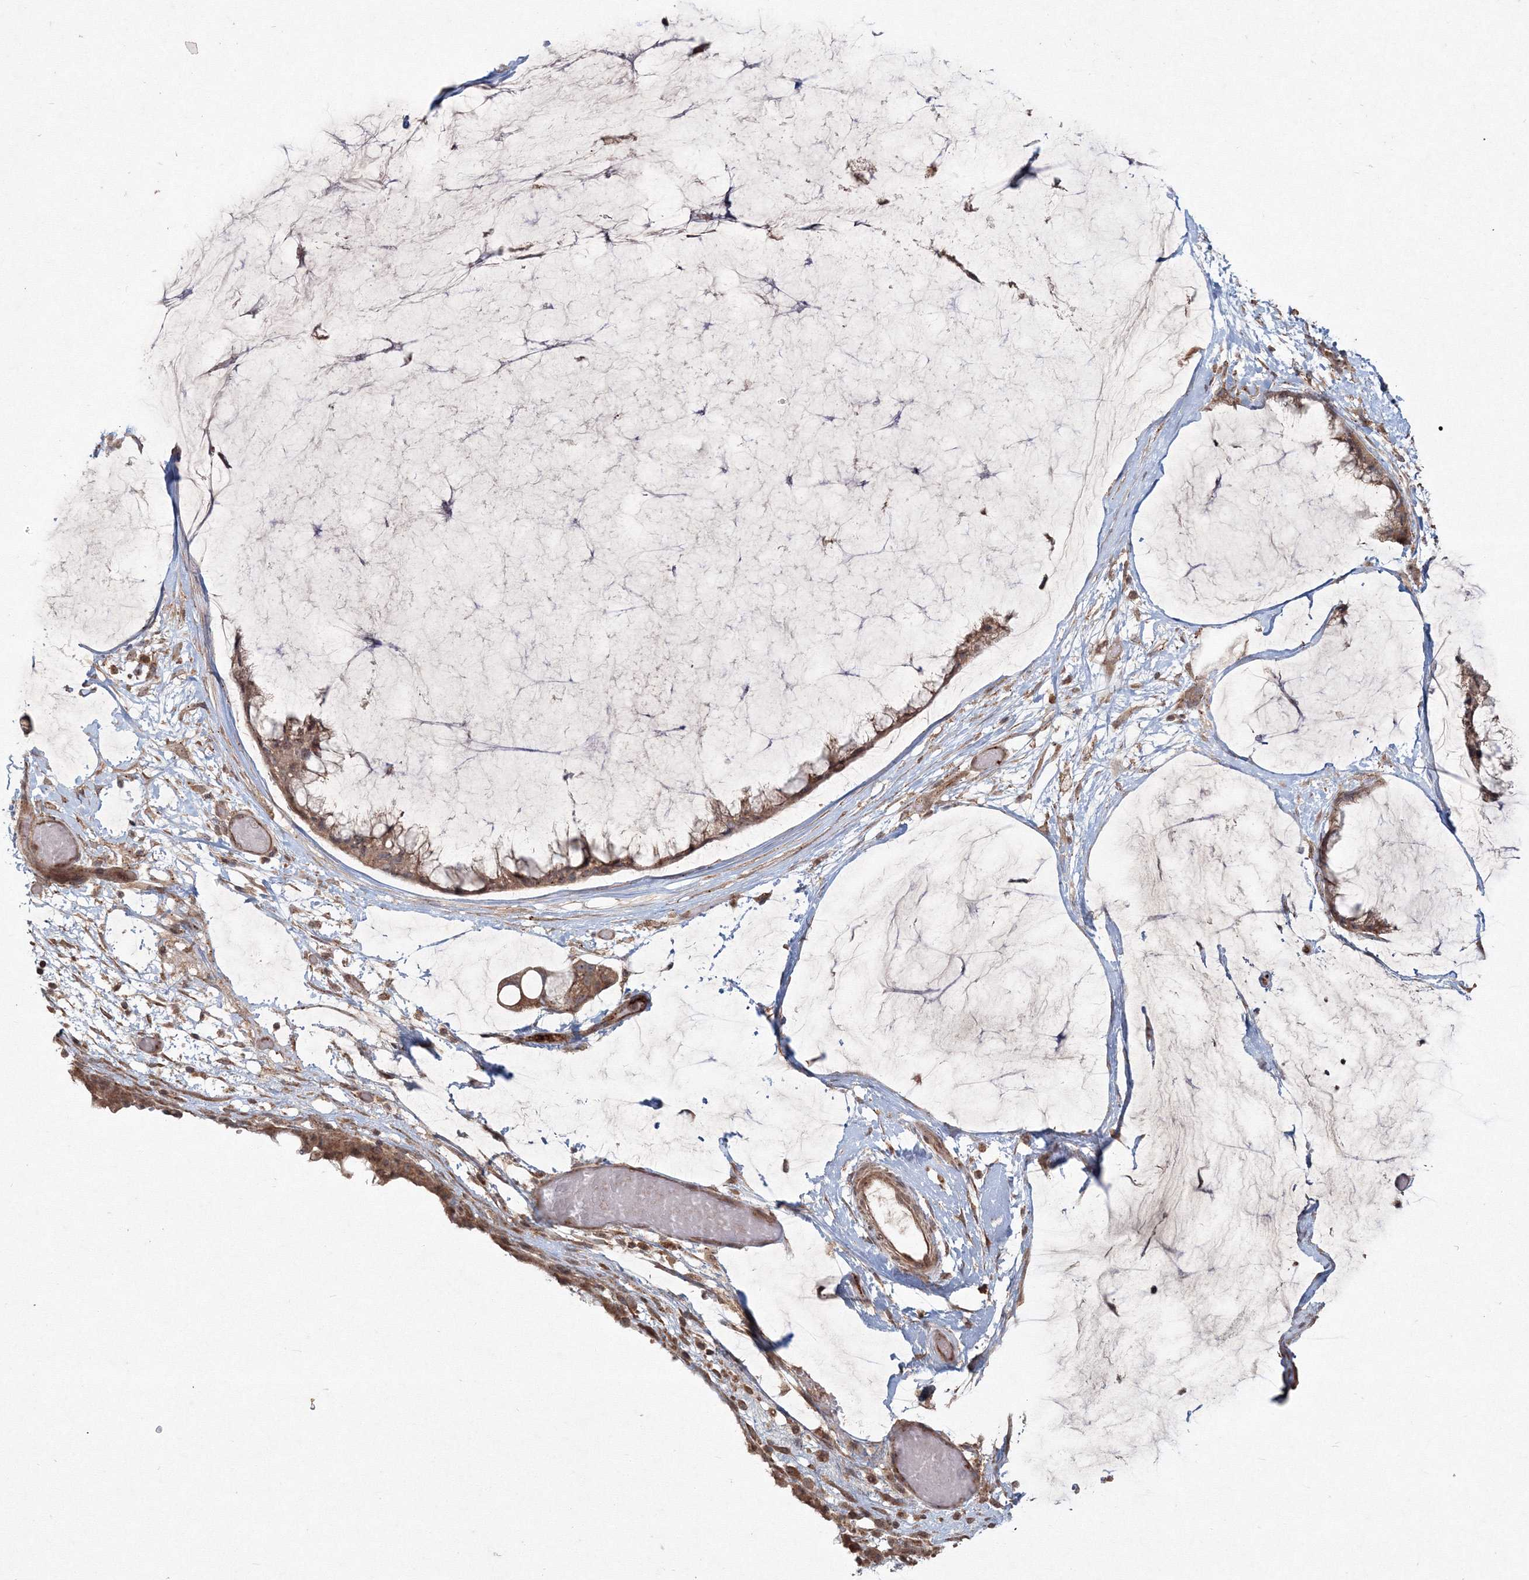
{"staining": {"intensity": "moderate", "quantity": ">75%", "location": "cytoplasmic/membranous"}, "tissue": "ovarian cancer", "cell_type": "Tumor cells", "image_type": "cancer", "snomed": [{"axis": "morphology", "description": "Cystadenocarcinoma, mucinous, NOS"}, {"axis": "topography", "description": "Ovary"}], "caption": "Immunohistochemistry histopathology image of neoplastic tissue: ovarian mucinous cystadenocarcinoma stained using immunohistochemistry displays medium levels of moderate protein expression localized specifically in the cytoplasmic/membranous of tumor cells, appearing as a cytoplasmic/membranous brown color.", "gene": "ANAPC16", "patient": {"sex": "female", "age": 39}}